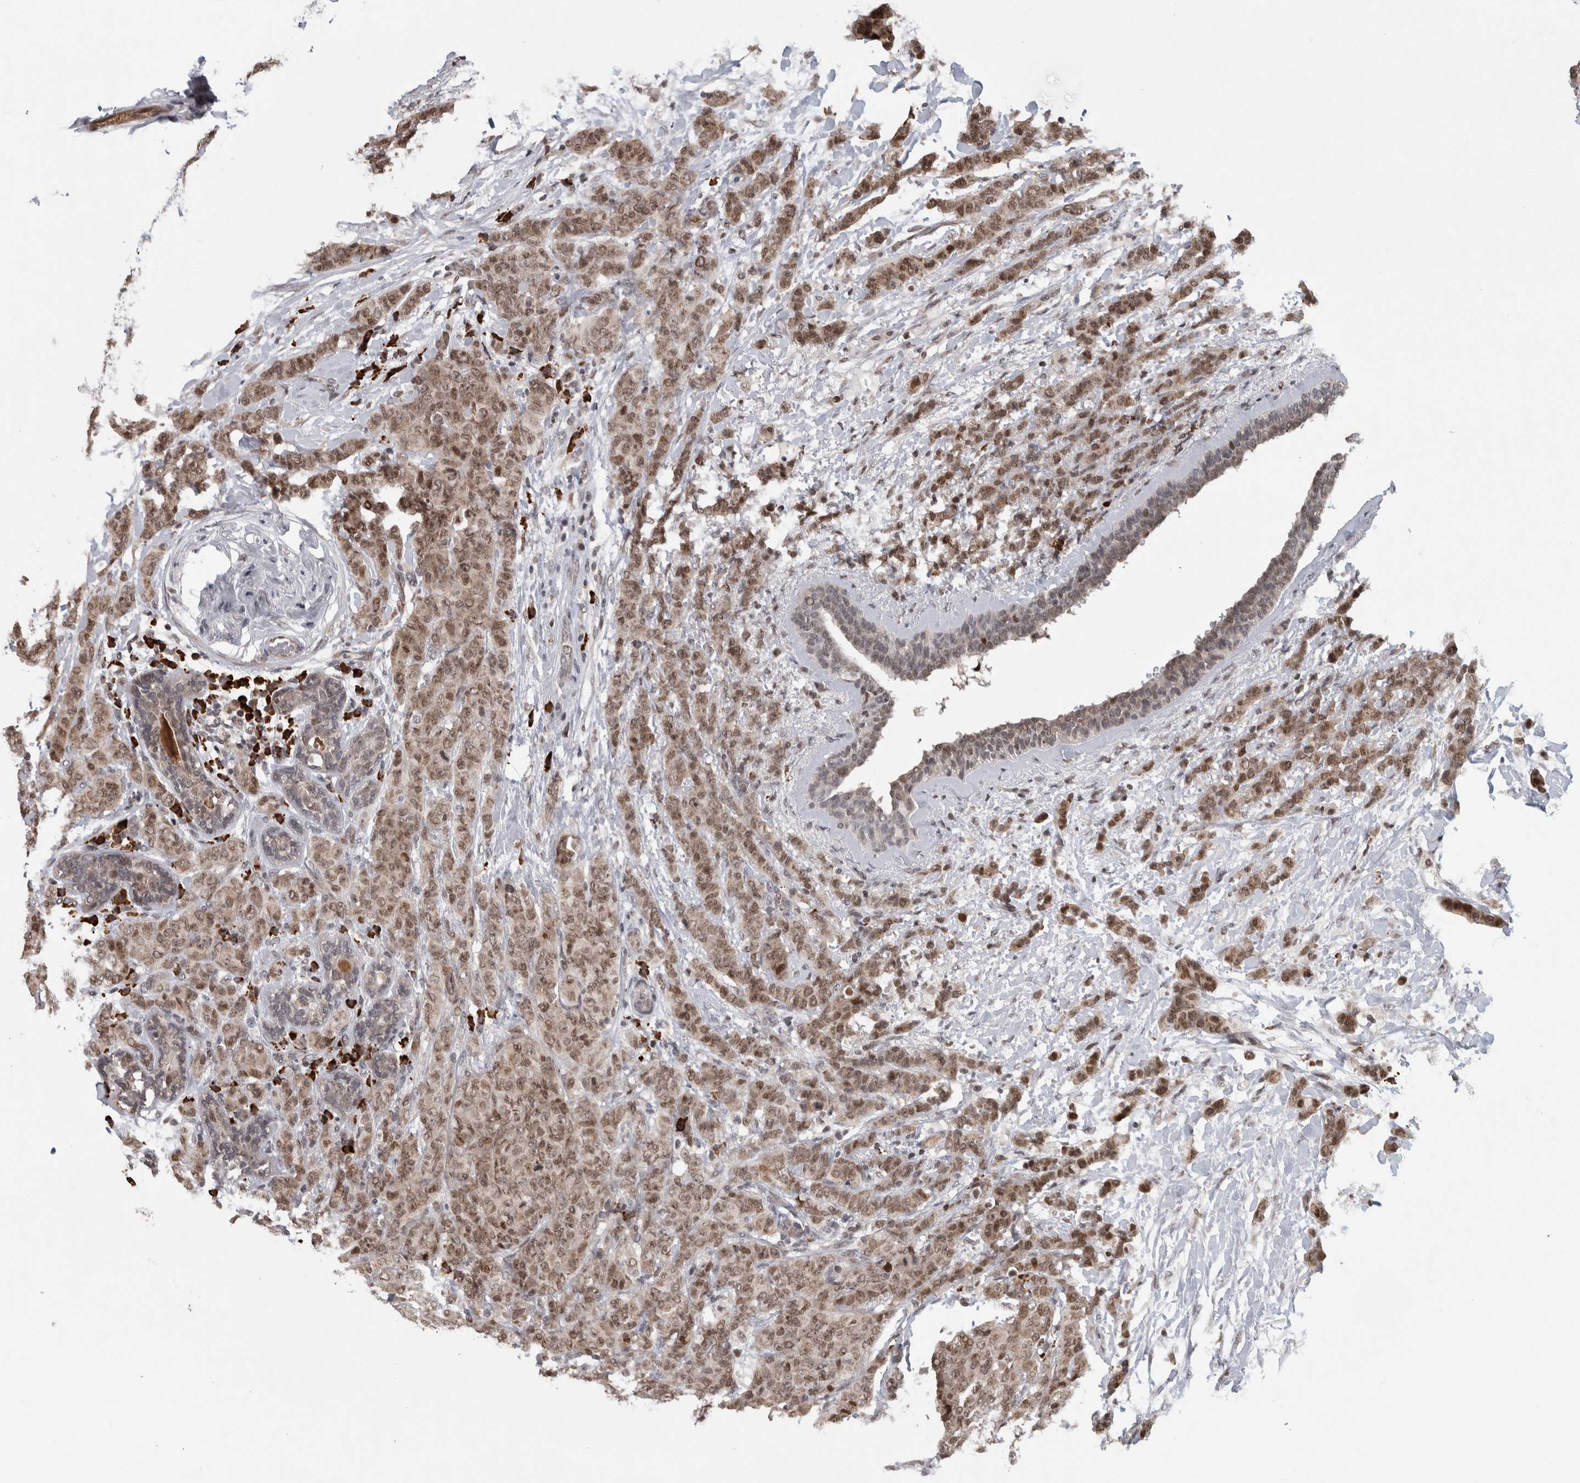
{"staining": {"intensity": "moderate", "quantity": ">75%", "location": "nuclear"}, "tissue": "breast cancer", "cell_type": "Tumor cells", "image_type": "cancer", "snomed": [{"axis": "morphology", "description": "Normal tissue, NOS"}, {"axis": "morphology", "description": "Duct carcinoma"}, {"axis": "topography", "description": "Breast"}], "caption": "Immunohistochemical staining of breast cancer shows moderate nuclear protein positivity in about >75% of tumor cells.", "gene": "ZNF592", "patient": {"sex": "female", "age": 40}}